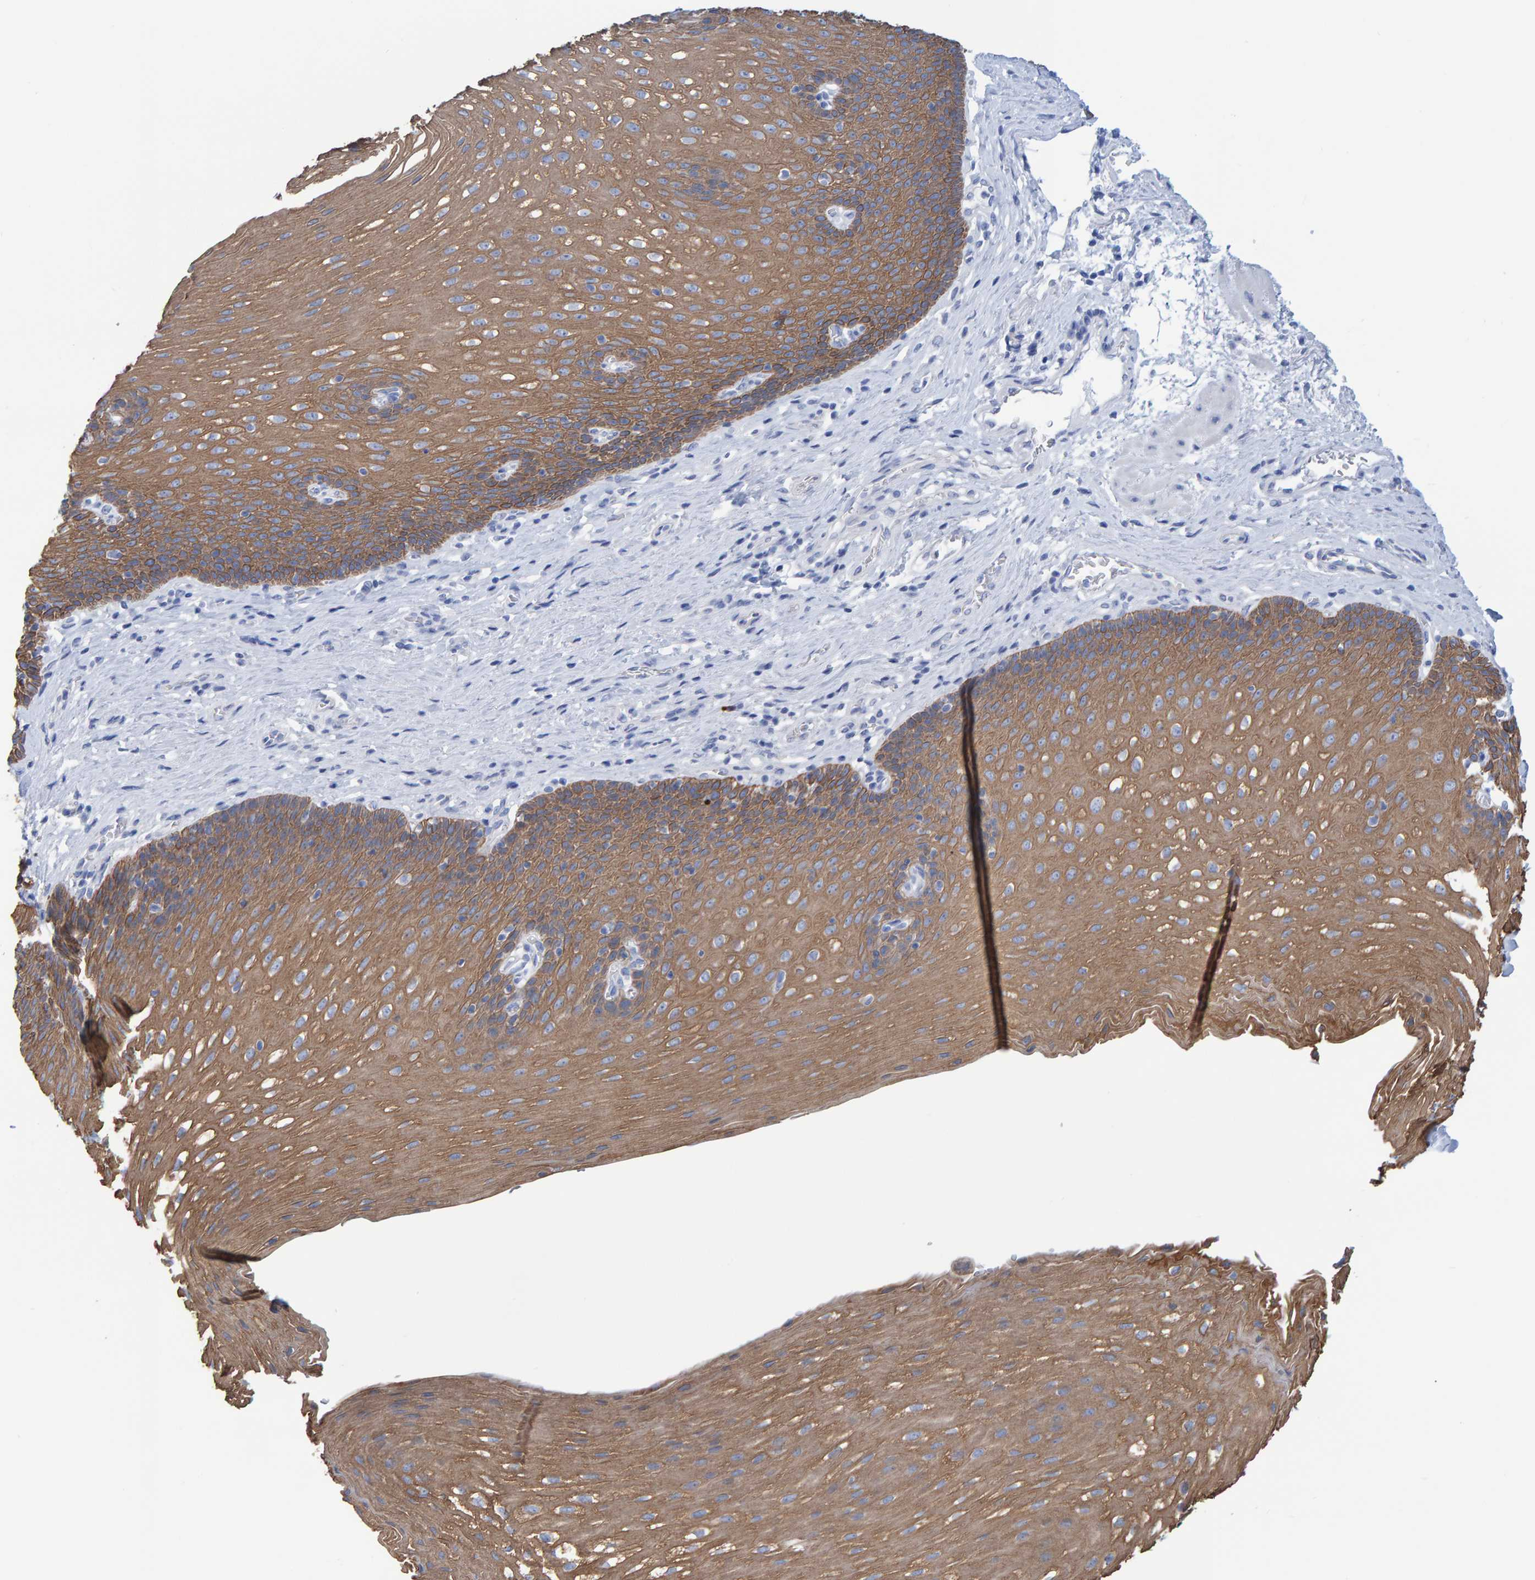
{"staining": {"intensity": "moderate", "quantity": ">75%", "location": "cytoplasmic/membranous"}, "tissue": "esophagus", "cell_type": "Squamous epithelial cells", "image_type": "normal", "snomed": [{"axis": "morphology", "description": "Normal tissue, NOS"}, {"axis": "topography", "description": "Esophagus"}], "caption": "Immunohistochemical staining of unremarkable human esophagus demonstrates medium levels of moderate cytoplasmic/membranous staining in approximately >75% of squamous epithelial cells.", "gene": "JAKMIP3", "patient": {"sex": "male", "age": 48}}